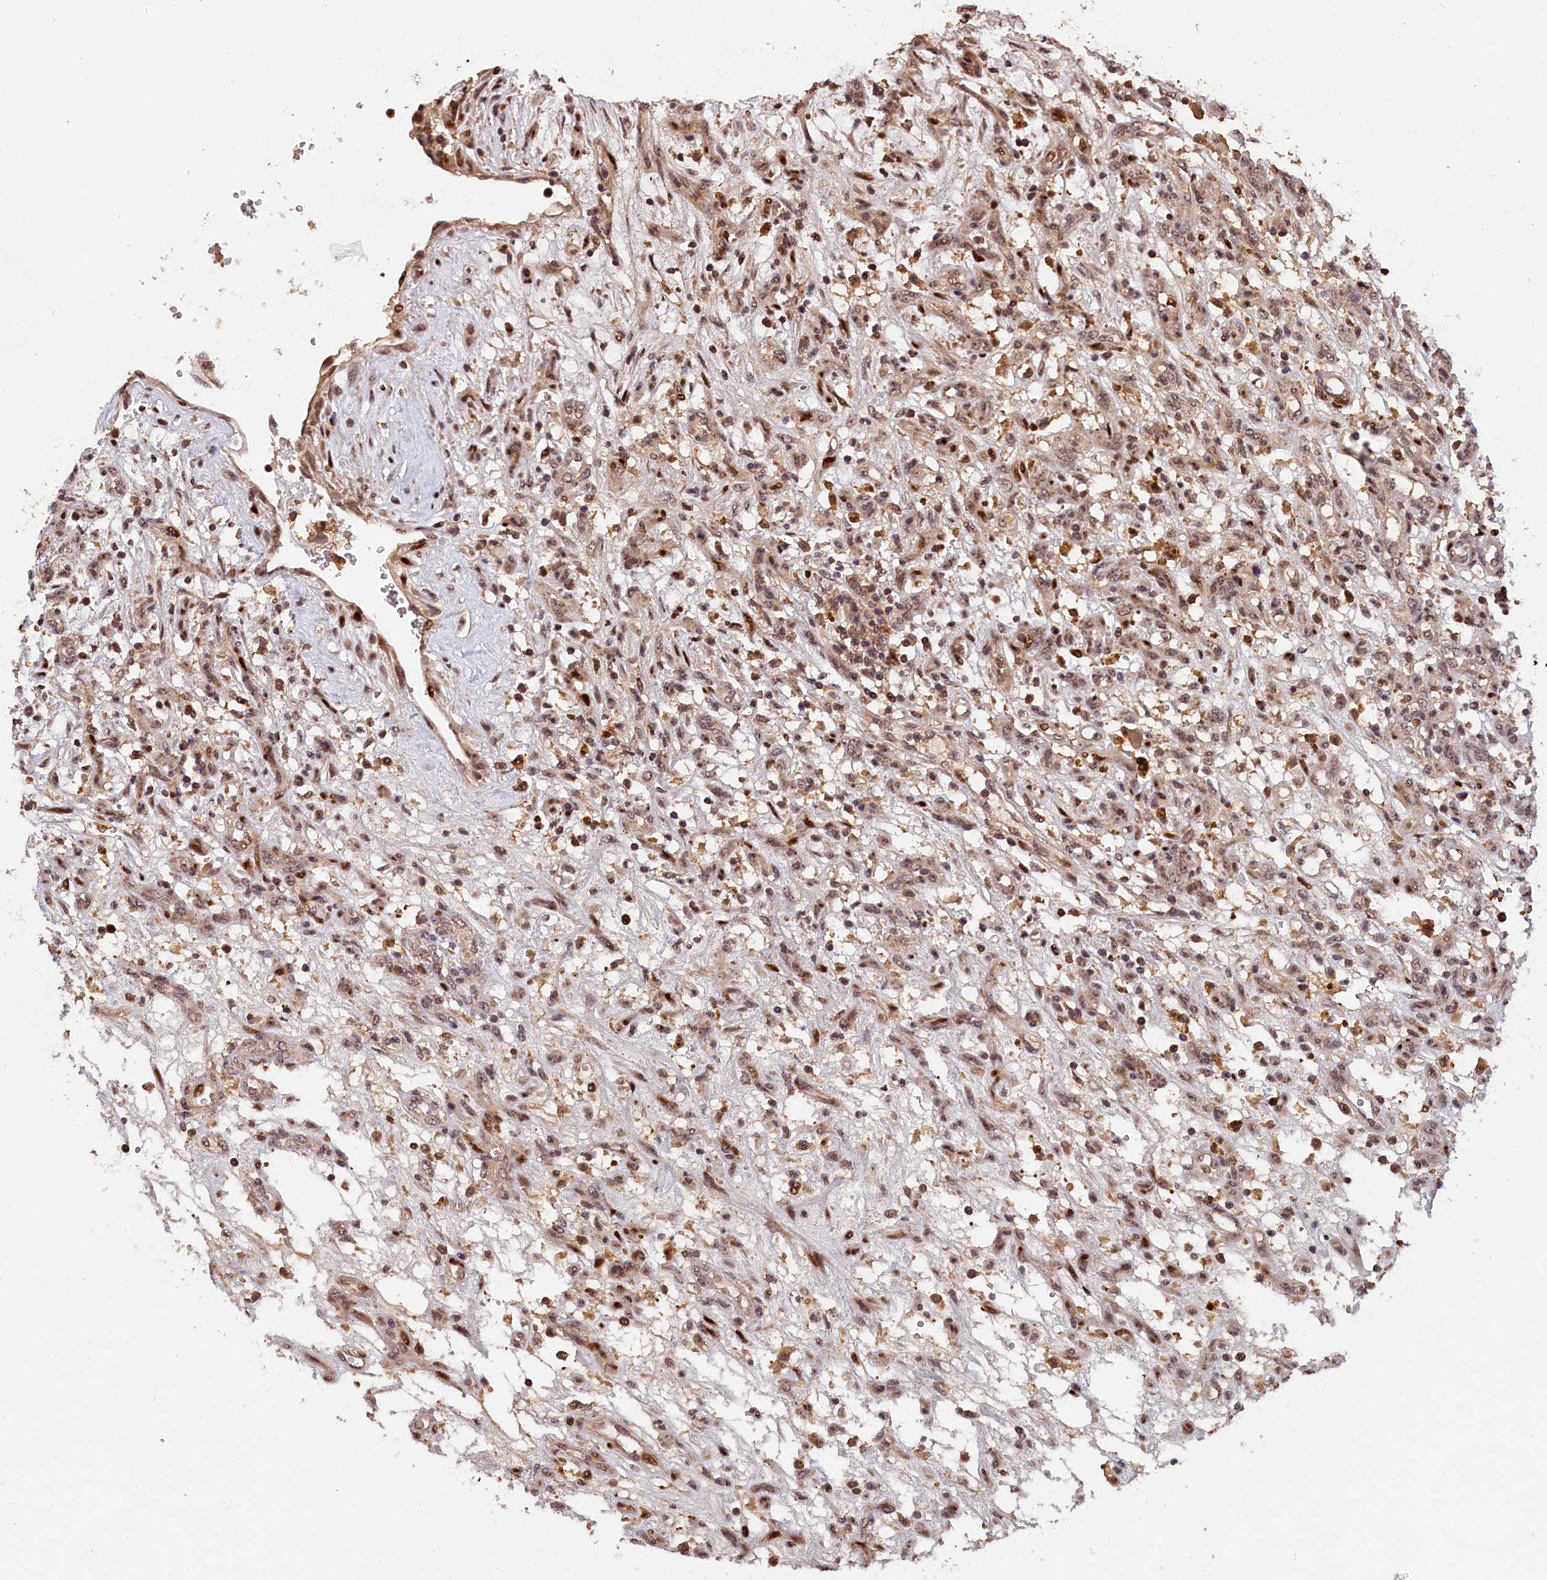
{"staining": {"intensity": "moderate", "quantity": "25%-75%", "location": "cytoplasmic/membranous,nuclear"}, "tissue": "renal cancer", "cell_type": "Tumor cells", "image_type": "cancer", "snomed": [{"axis": "morphology", "description": "Adenocarcinoma, NOS"}, {"axis": "topography", "description": "Kidney"}], "caption": "A medium amount of moderate cytoplasmic/membranous and nuclear staining is identified in about 25%-75% of tumor cells in adenocarcinoma (renal) tissue. The protein of interest is stained brown, and the nuclei are stained in blue (DAB IHC with brightfield microscopy, high magnification).", "gene": "PHAF1", "patient": {"sex": "female", "age": 57}}